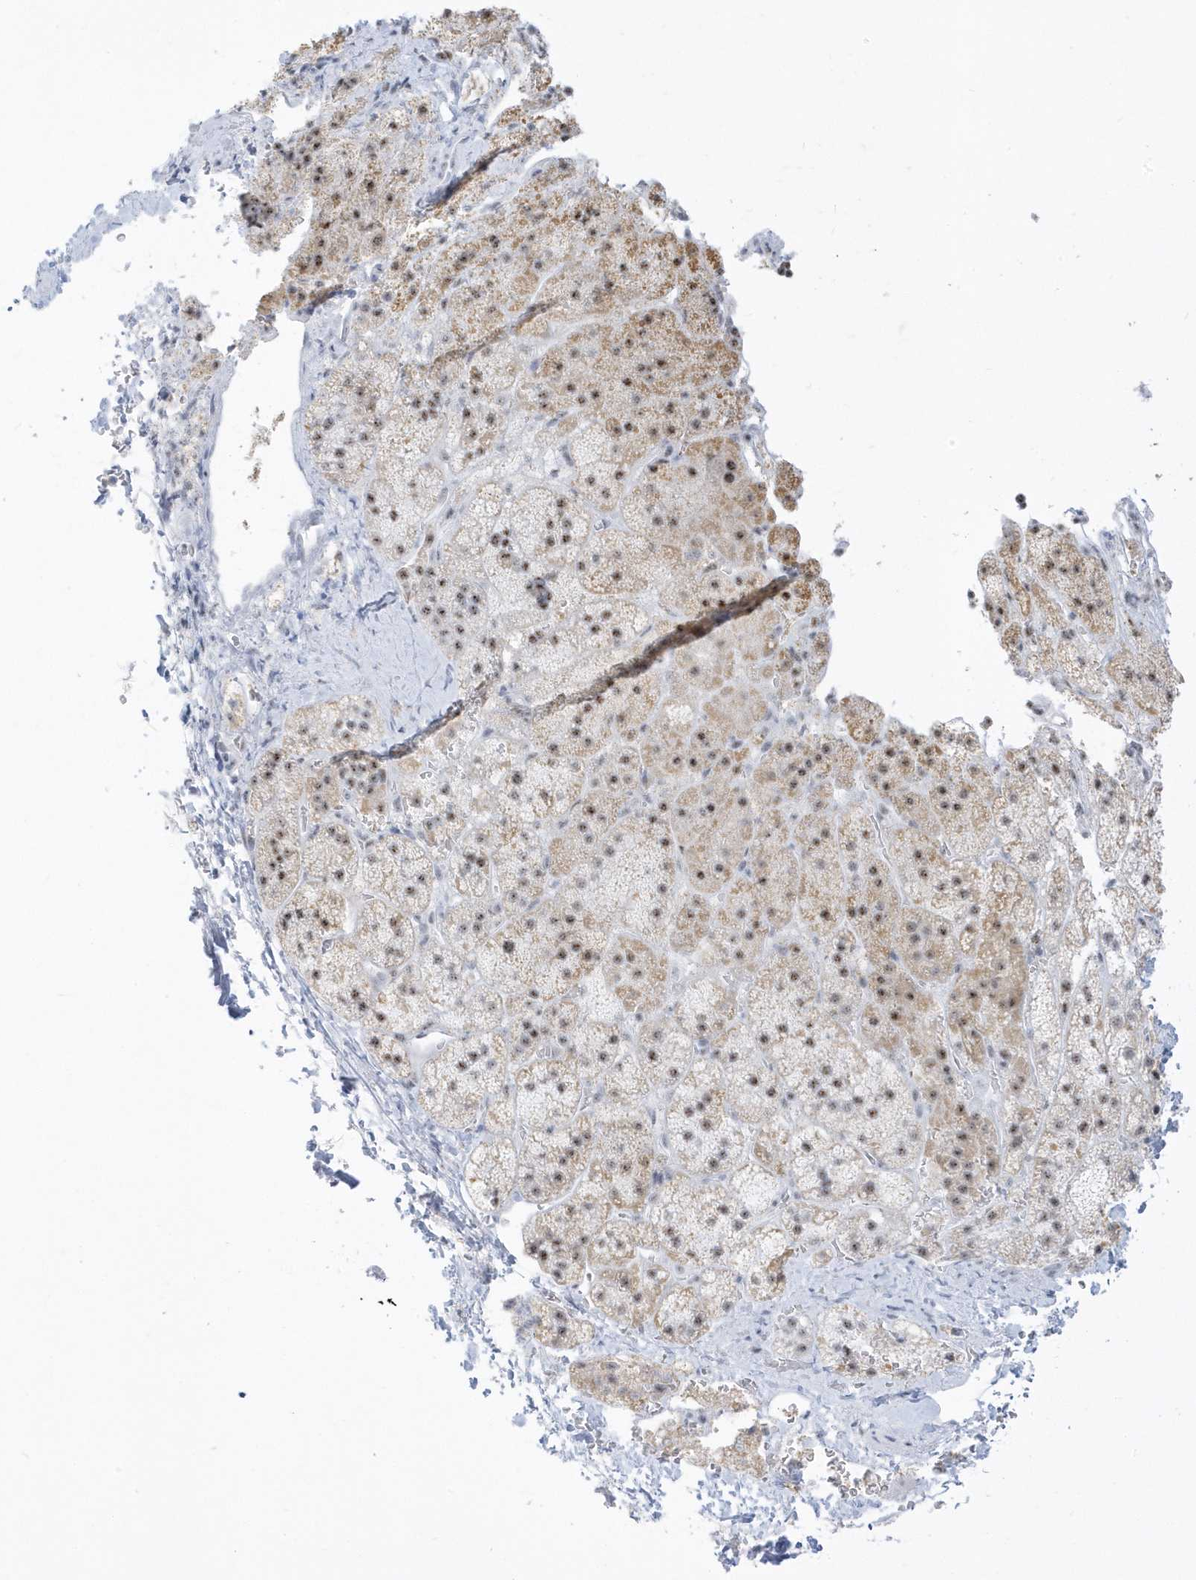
{"staining": {"intensity": "moderate", "quantity": "25%-75%", "location": "cytoplasmic/membranous,nuclear"}, "tissue": "adrenal gland", "cell_type": "Glandular cells", "image_type": "normal", "snomed": [{"axis": "morphology", "description": "Normal tissue, NOS"}, {"axis": "topography", "description": "Adrenal gland"}], "caption": "Immunohistochemical staining of normal adrenal gland reveals 25%-75% levels of moderate cytoplasmic/membranous,nuclear protein positivity in about 25%-75% of glandular cells.", "gene": "PLEKHN1", "patient": {"sex": "female", "age": 44}}